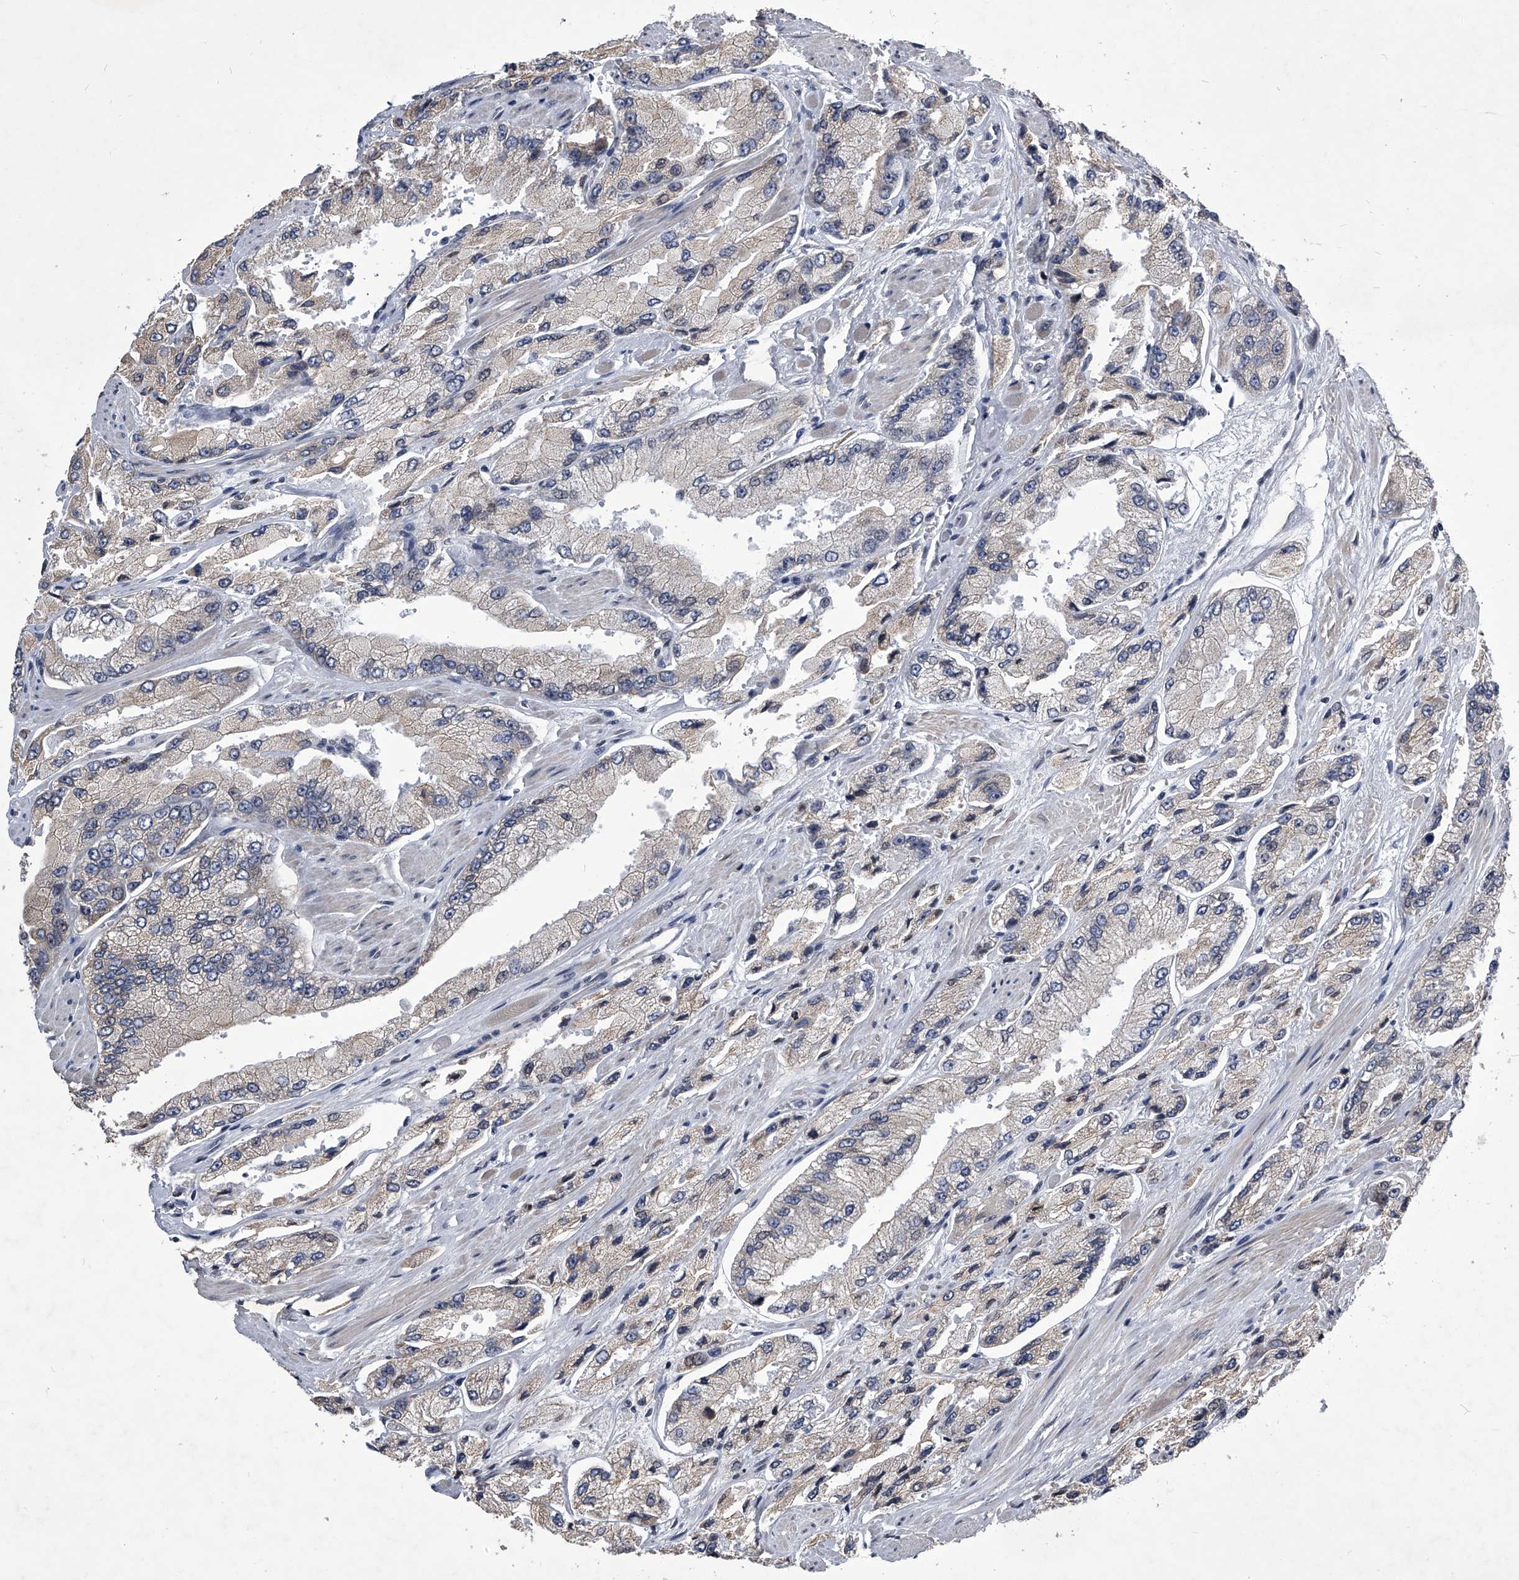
{"staining": {"intensity": "weak", "quantity": "<25%", "location": "cytoplasmic/membranous"}, "tissue": "prostate cancer", "cell_type": "Tumor cells", "image_type": "cancer", "snomed": [{"axis": "morphology", "description": "Adenocarcinoma, High grade"}, {"axis": "topography", "description": "Prostate"}], "caption": "Prostate cancer was stained to show a protein in brown. There is no significant expression in tumor cells.", "gene": "ZNF76", "patient": {"sex": "male", "age": 58}}